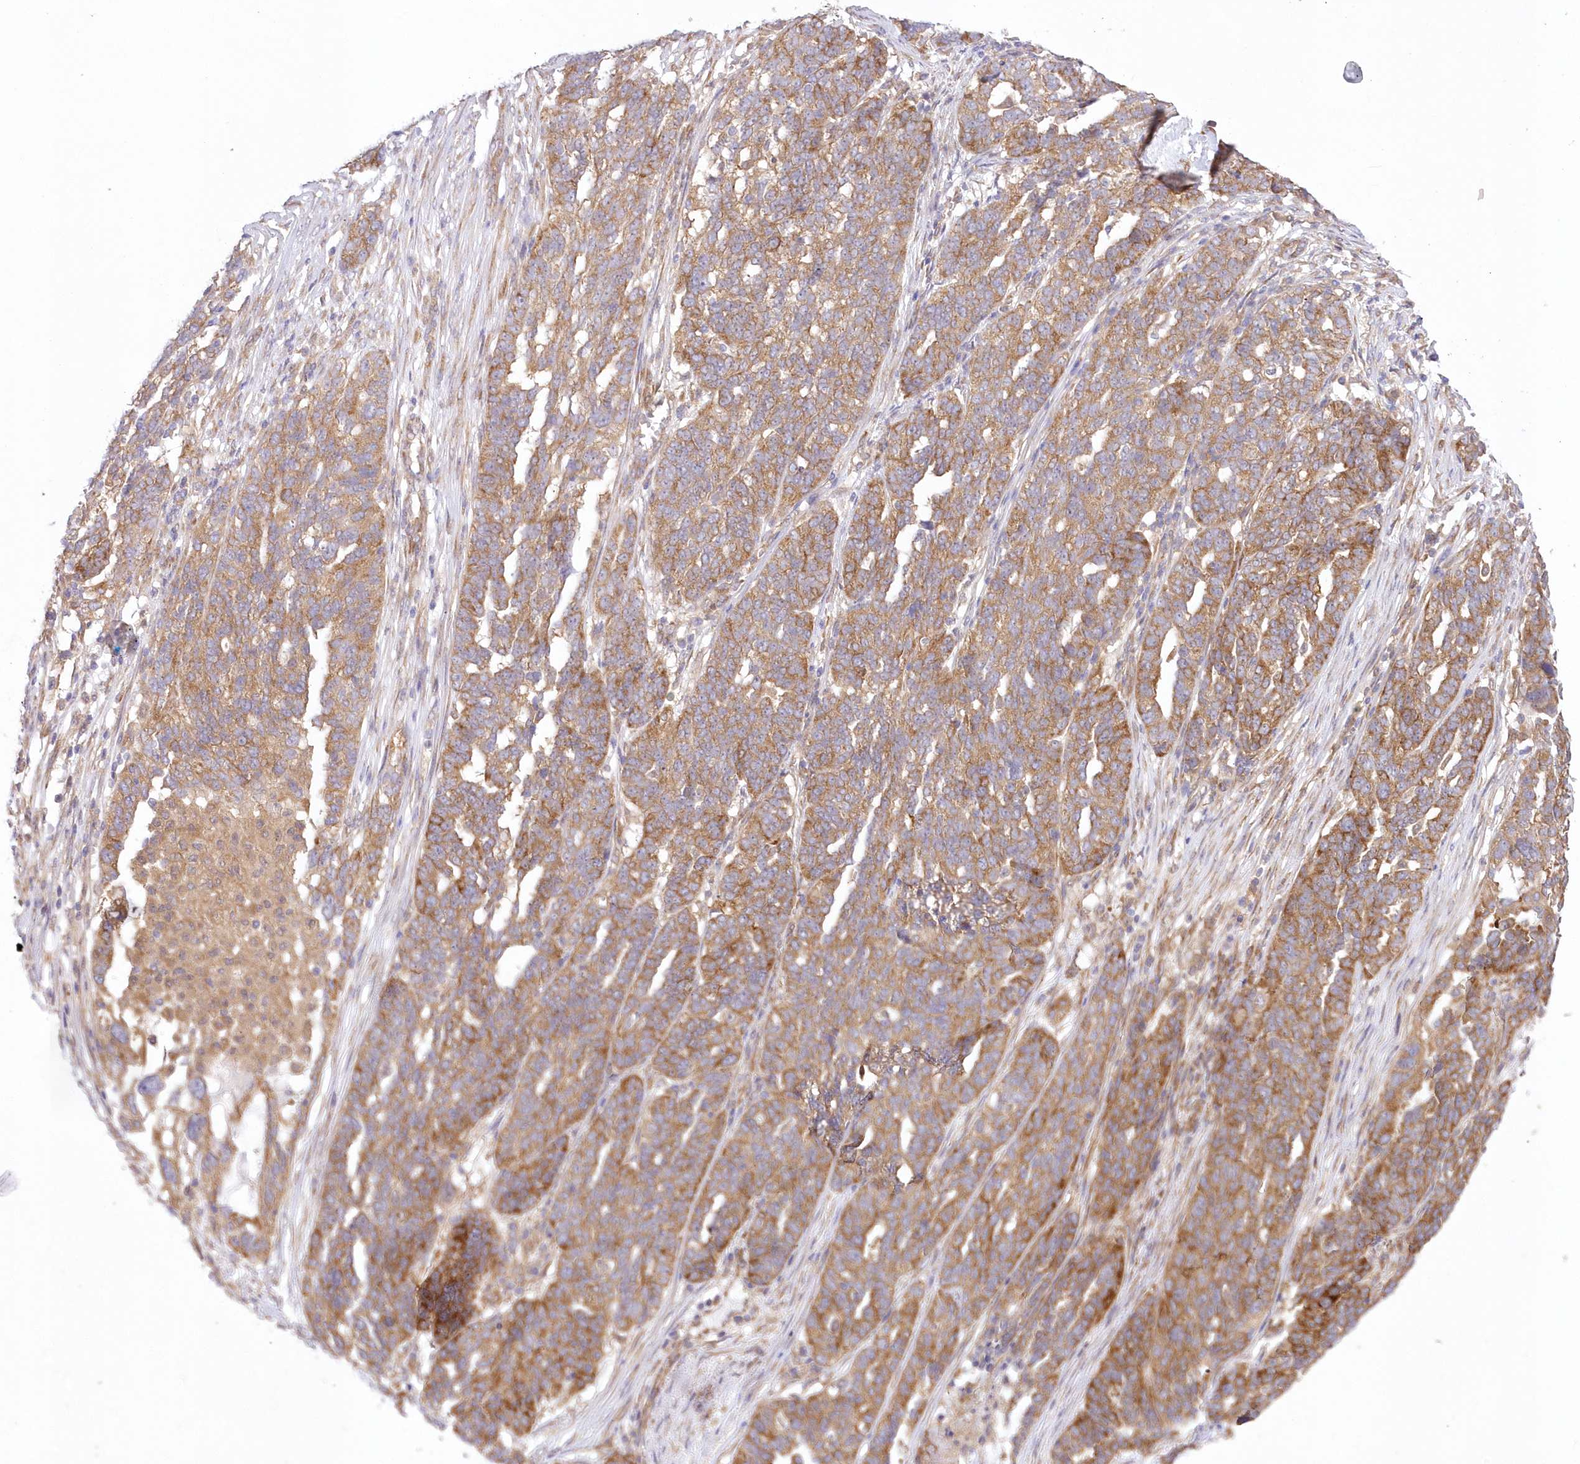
{"staining": {"intensity": "moderate", "quantity": ">75%", "location": "cytoplasmic/membranous"}, "tissue": "ovarian cancer", "cell_type": "Tumor cells", "image_type": "cancer", "snomed": [{"axis": "morphology", "description": "Cystadenocarcinoma, serous, NOS"}, {"axis": "topography", "description": "Ovary"}], "caption": "Immunohistochemical staining of human serous cystadenocarcinoma (ovarian) demonstrates medium levels of moderate cytoplasmic/membranous staining in about >75% of tumor cells.", "gene": "RNPEP", "patient": {"sex": "female", "age": 59}}